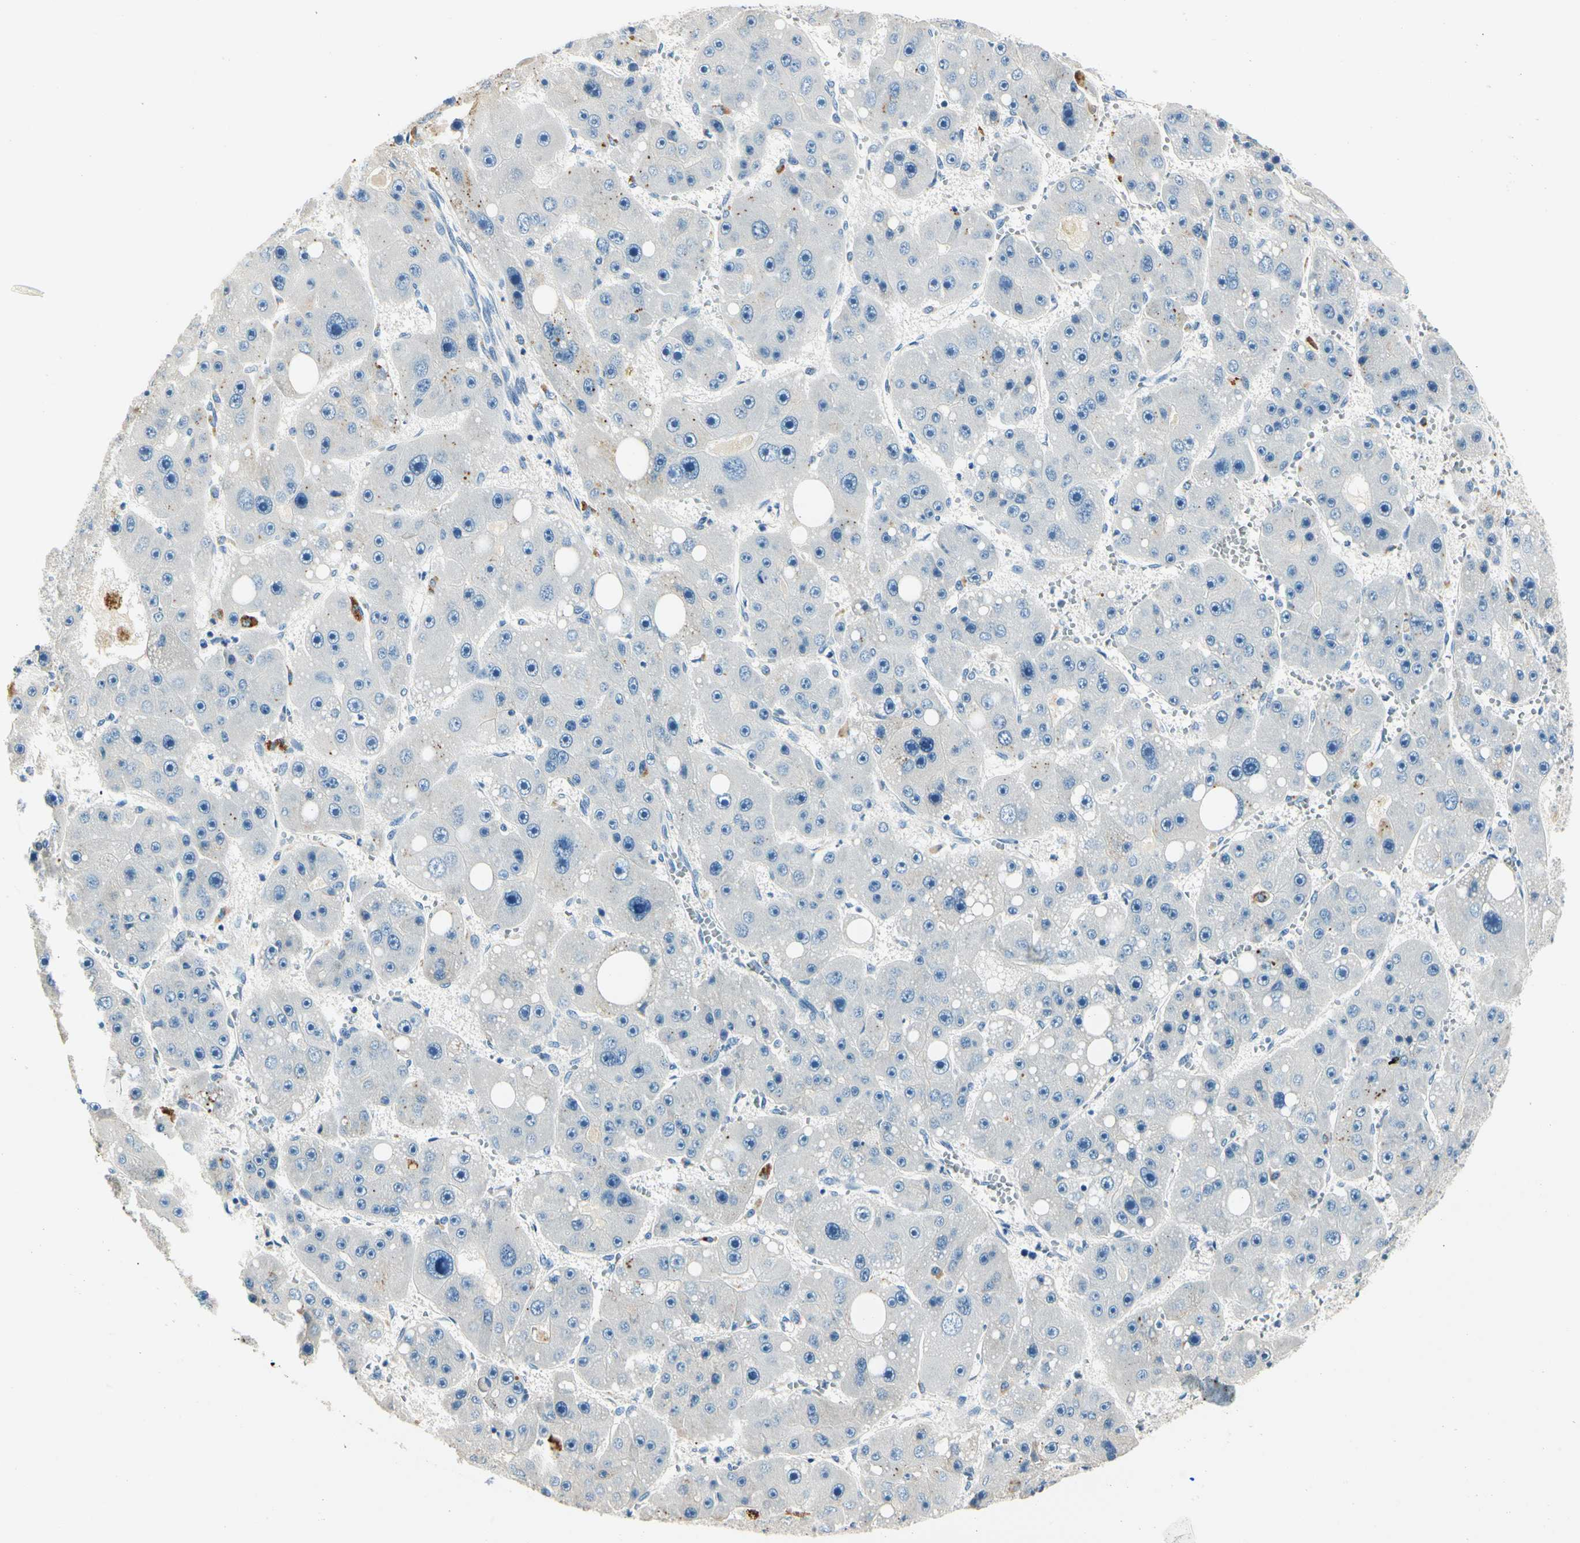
{"staining": {"intensity": "negative", "quantity": "none", "location": "none"}, "tissue": "liver cancer", "cell_type": "Tumor cells", "image_type": "cancer", "snomed": [{"axis": "morphology", "description": "Carcinoma, Hepatocellular, NOS"}, {"axis": "topography", "description": "Liver"}], "caption": "There is no significant positivity in tumor cells of liver cancer. The staining is performed using DAB (3,3'-diaminobenzidine) brown chromogen with nuclei counter-stained in using hematoxylin.", "gene": "TGFBR3", "patient": {"sex": "female", "age": 61}}